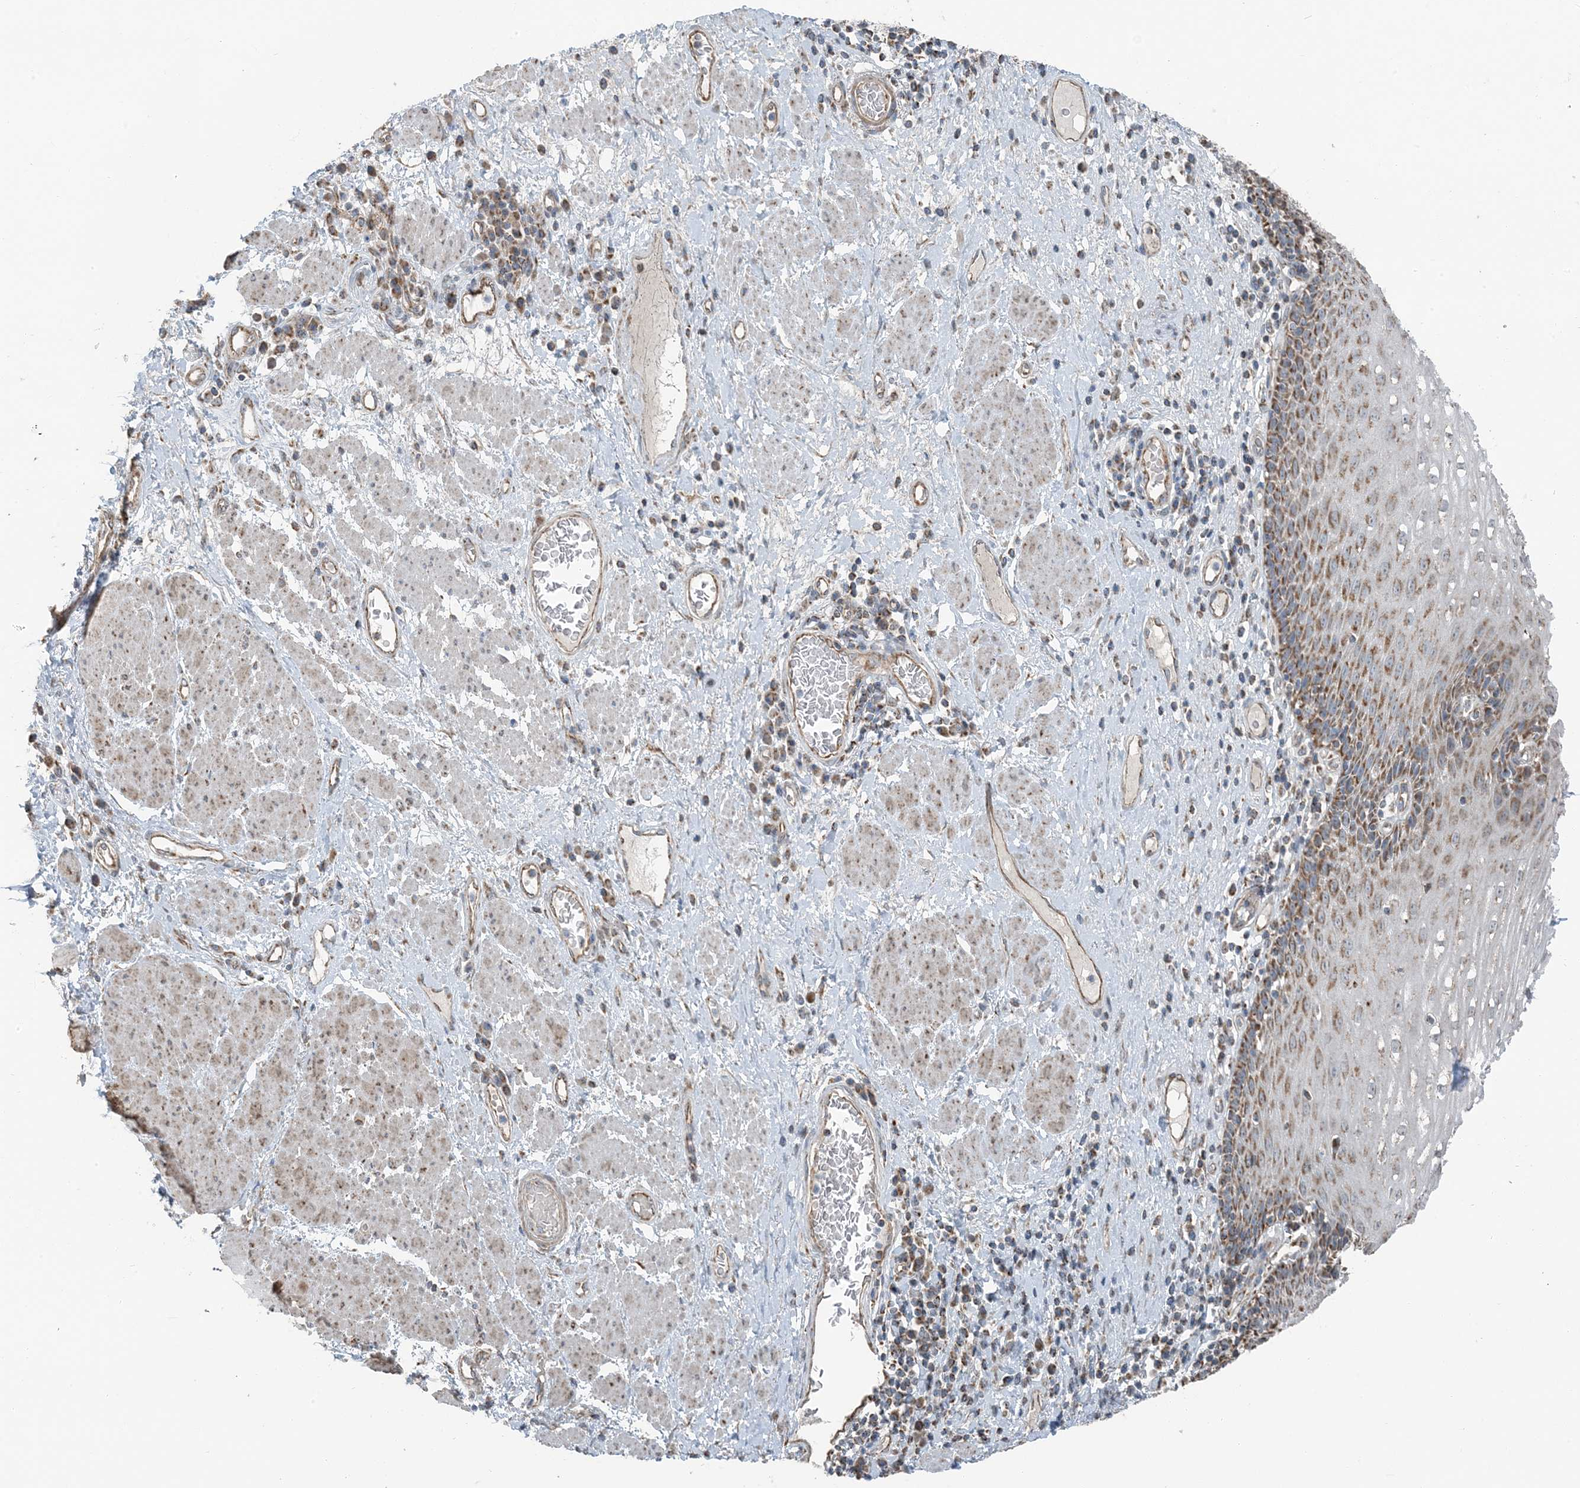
{"staining": {"intensity": "moderate", "quantity": ">75%", "location": "cytoplasmic/membranous"}, "tissue": "esophagus", "cell_type": "Squamous epithelial cells", "image_type": "normal", "snomed": [{"axis": "morphology", "description": "Normal tissue, NOS"}, {"axis": "morphology", "description": "Adenocarcinoma, NOS"}, {"axis": "topography", "description": "Esophagus"}], "caption": "Protein staining of normal esophagus demonstrates moderate cytoplasmic/membranous staining in about >75% of squamous epithelial cells.", "gene": "PILRB", "patient": {"sex": "male", "age": 62}}